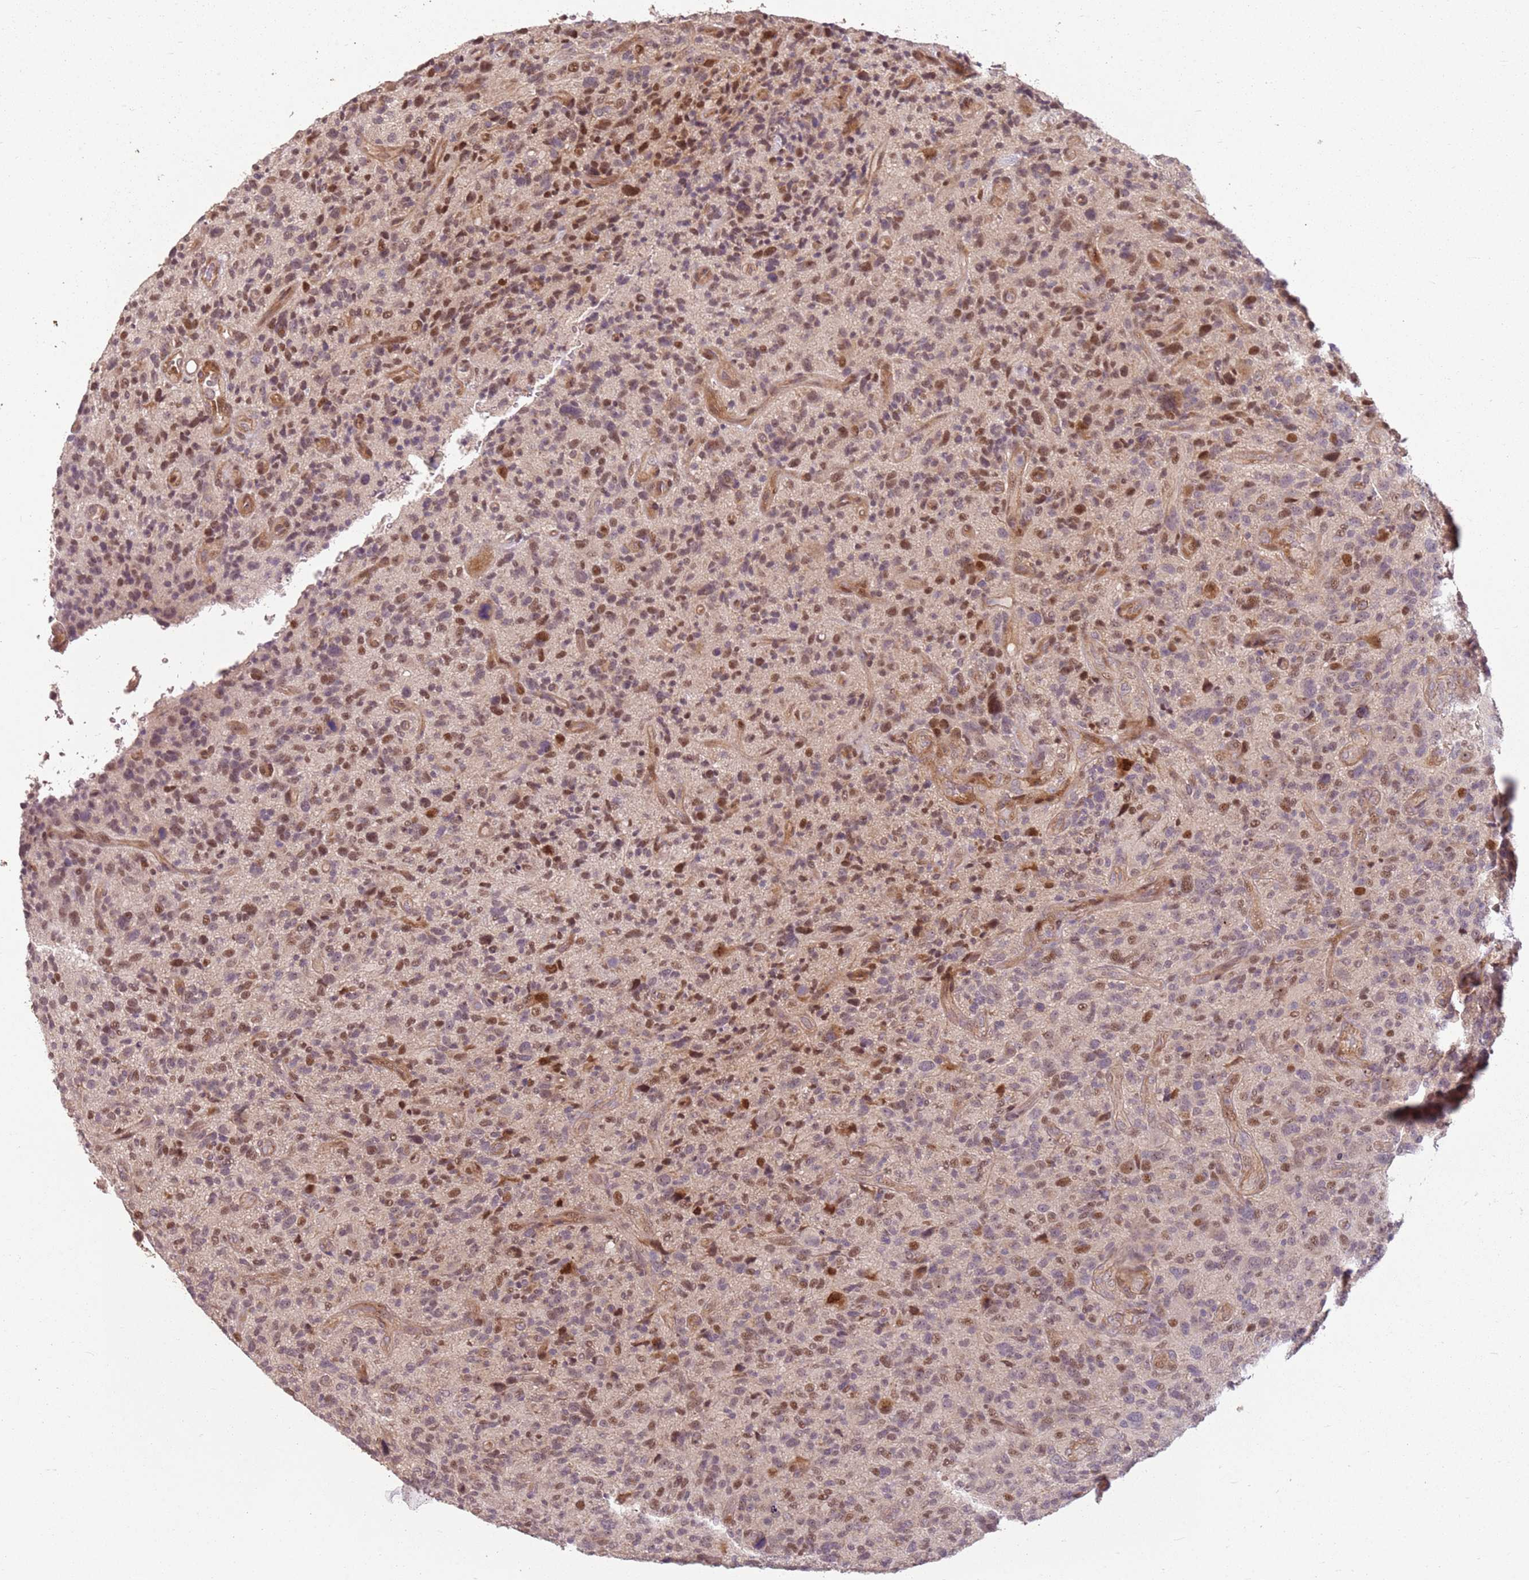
{"staining": {"intensity": "moderate", "quantity": ">75%", "location": "nuclear"}, "tissue": "glioma", "cell_type": "Tumor cells", "image_type": "cancer", "snomed": [{"axis": "morphology", "description": "Glioma, malignant, High grade"}, {"axis": "topography", "description": "Brain"}], "caption": "High-power microscopy captured an immunohistochemistry (IHC) micrograph of malignant glioma (high-grade), revealing moderate nuclear staining in approximately >75% of tumor cells. The protein of interest is stained brown, and the nuclei are stained in blue (DAB IHC with brightfield microscopy, high magnification).", "gene": "CHURC1", "patient": {"sex": "male", "age": 47}}